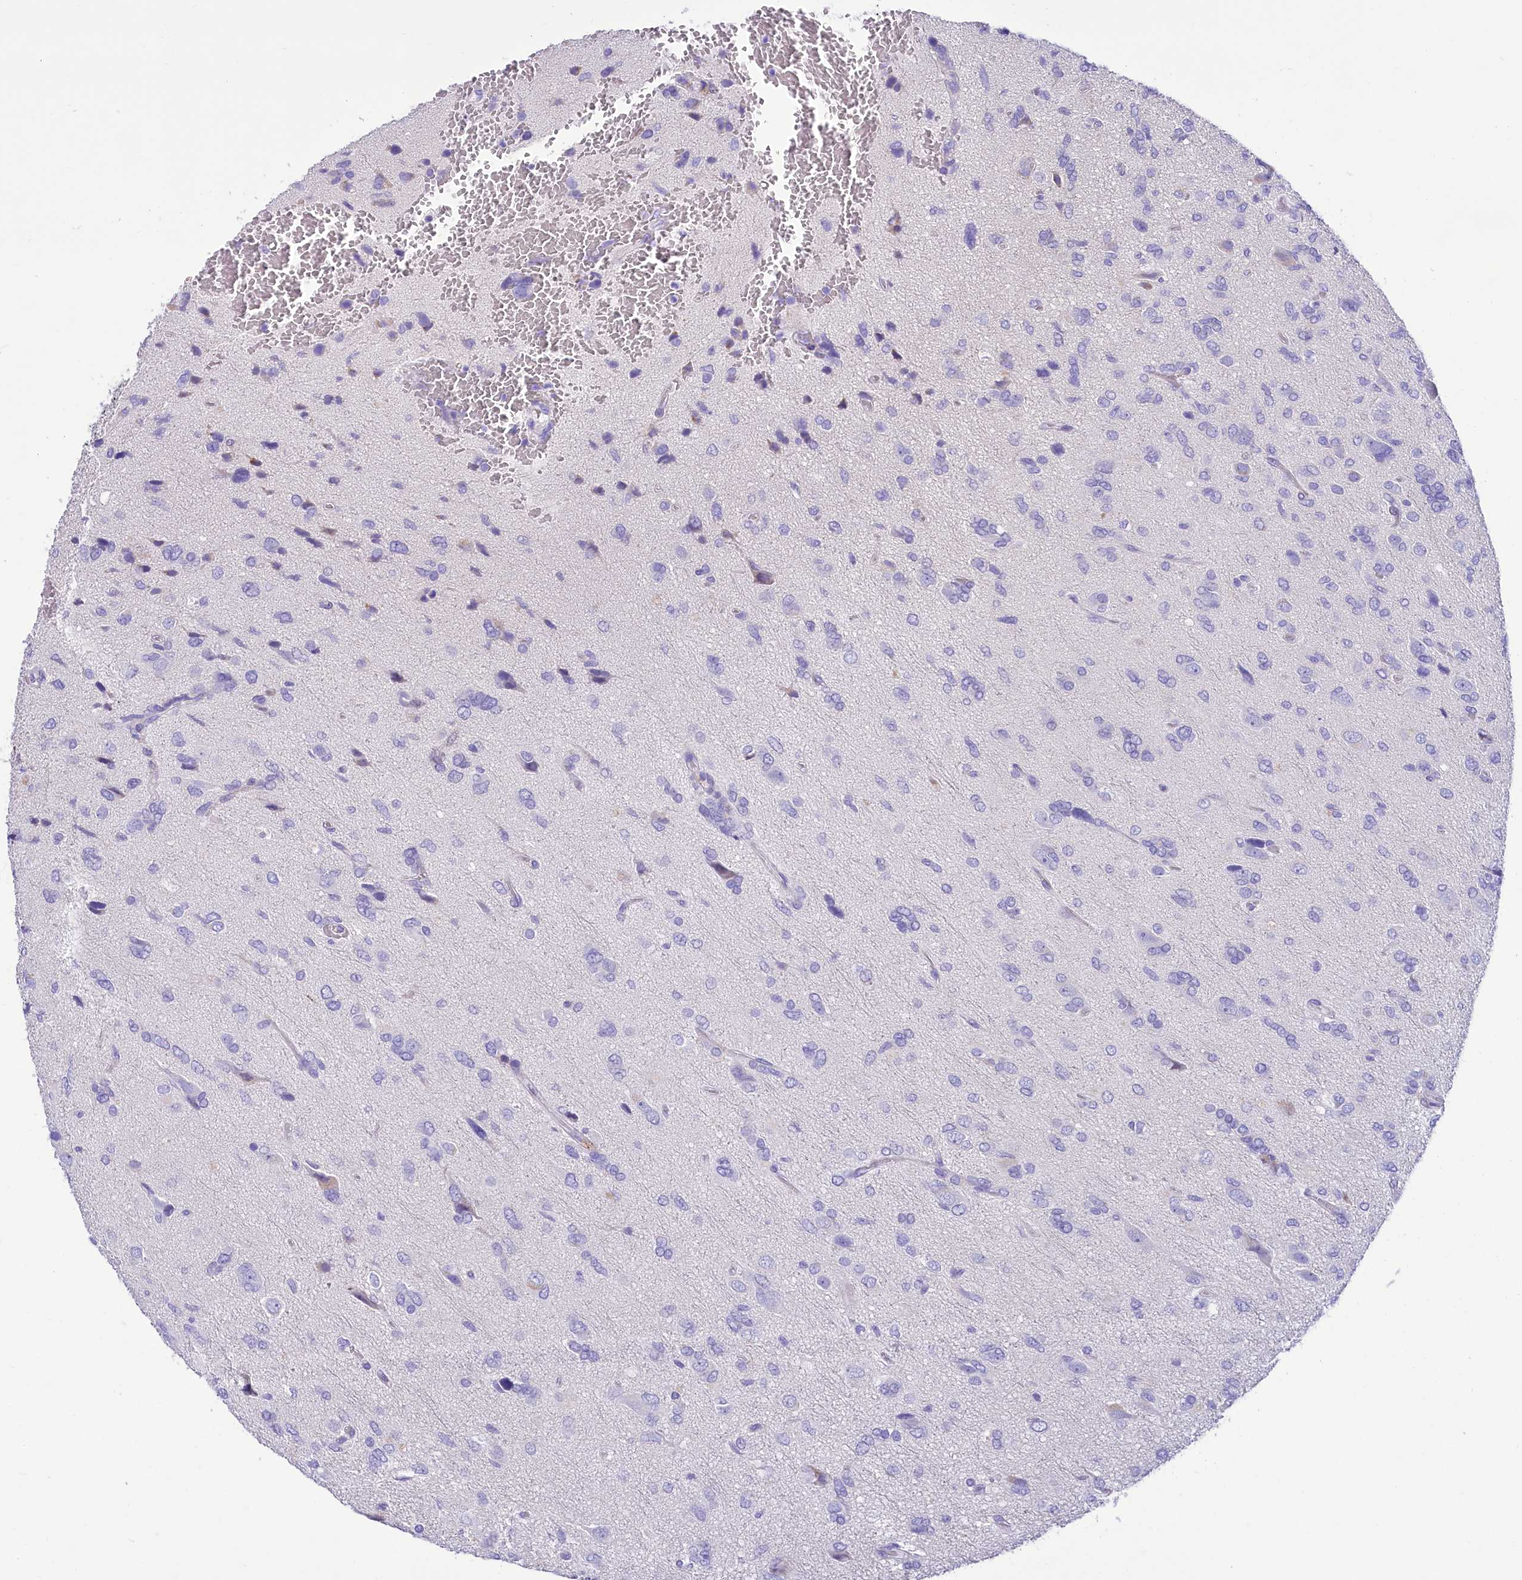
{"staining": {"intensity": "negative", "quantity": "none", "location": "none"}, "tissue": "glioma", "cell_type": "Tumor cells", "image_type": "cancer", "snomed": [{"axis": "morphology", "description": "Glioma, malignant, High grade"}, {"axis": "topography", "description": "Brain"}], "caption": "This is a photomicrograph of IHC staining of high-grade glioma (malignant), which shows no staining in tumor cells.", "gene": "TTC36", "patient": {"sex": "female", "age": 59}}